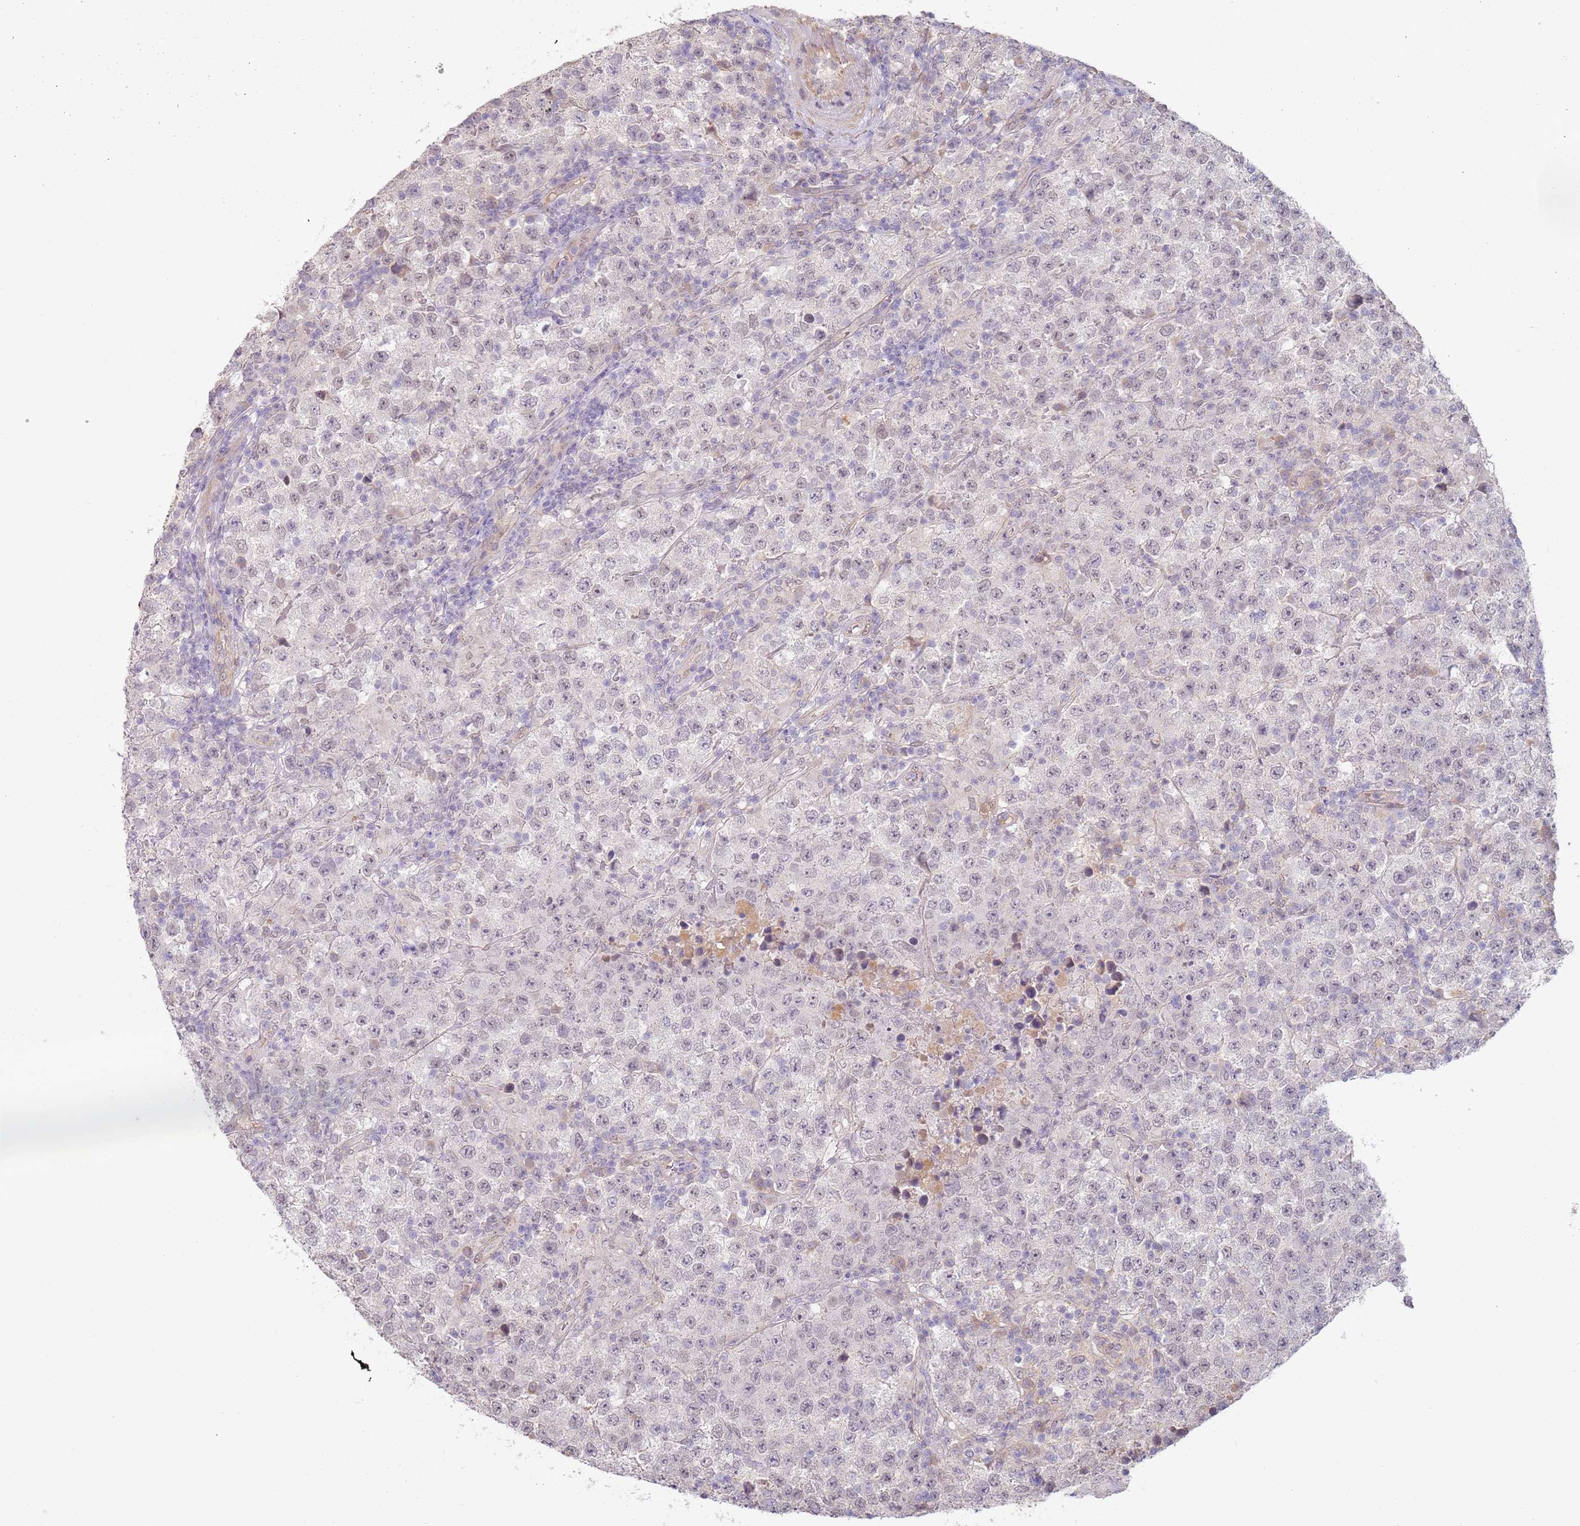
{"staining": {"intensity": "negative", "quantity": "none", "location": "none"}, "tissue": "testis cancer", "cell_type": "Tumor cells", "image_type": "cancer", "snomed": [{"axis": "morphology", "description": "Seminoma, NOS"}, {"axis": "morphology", "description": "Carcinoma, Embryonal, NOS"}, {"axis": "topography", "description": "Testis"}], "caption": "Immunohistochemistry (IHC) histopathology image of neoplastic tissue: testis cancer (seminoma) stained with DAB shows no significant protein positivity in tumor cells. (Brightfield microscopy of DAB (3,3'-diaminobenzidine) IHC at high magnification).", "gene": "WDR93", "patient": {"sex": "male", "age": 41}}